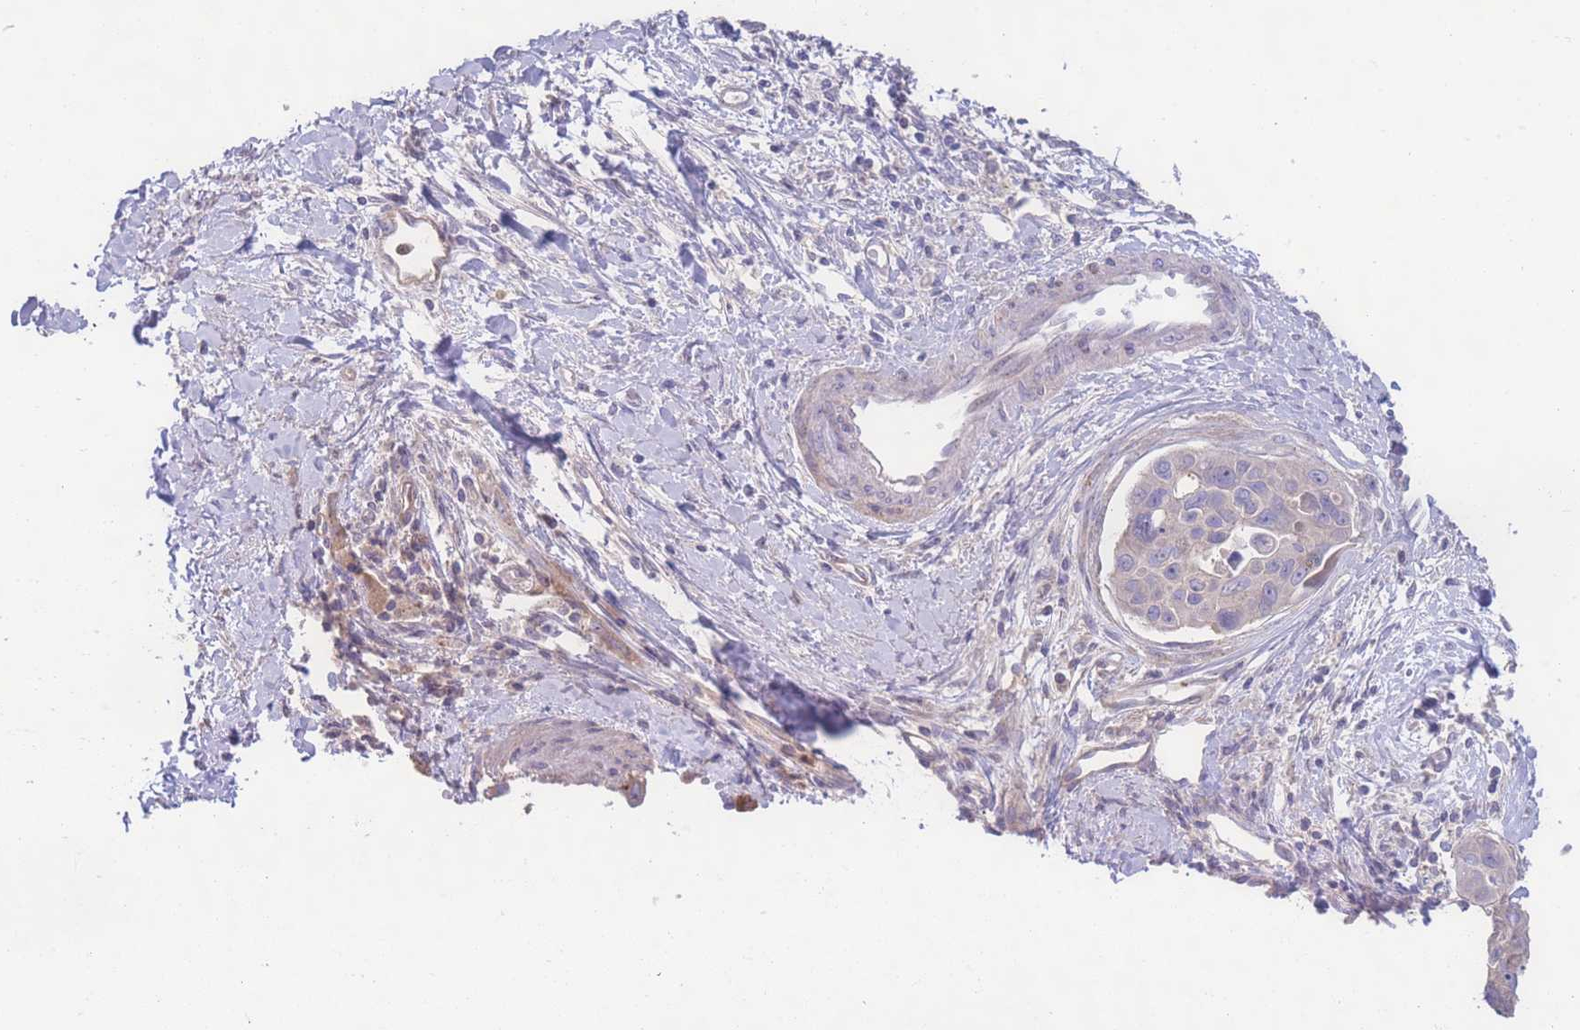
{"staining": {"intensity": "weak", "quantity": "<25%", "location": "cytoplasmic/membranous"}, "tissue": "liver cancer", "cell_type": "Tumor cells", "image_type": "cancer", "snomed": [{"axis": "morphology", "description": "Cholangiocarcinoma"}, {"axis": "topography", "description": "Liver"}], "caption": "Tumor cells show no significant positivity in liver cancer (cholangiocarcinoma). (DAB immunohistochemistry (IHC), high magnification).", "gene": "STEAP3", "patient": {"sex": "male", "age": 59}}